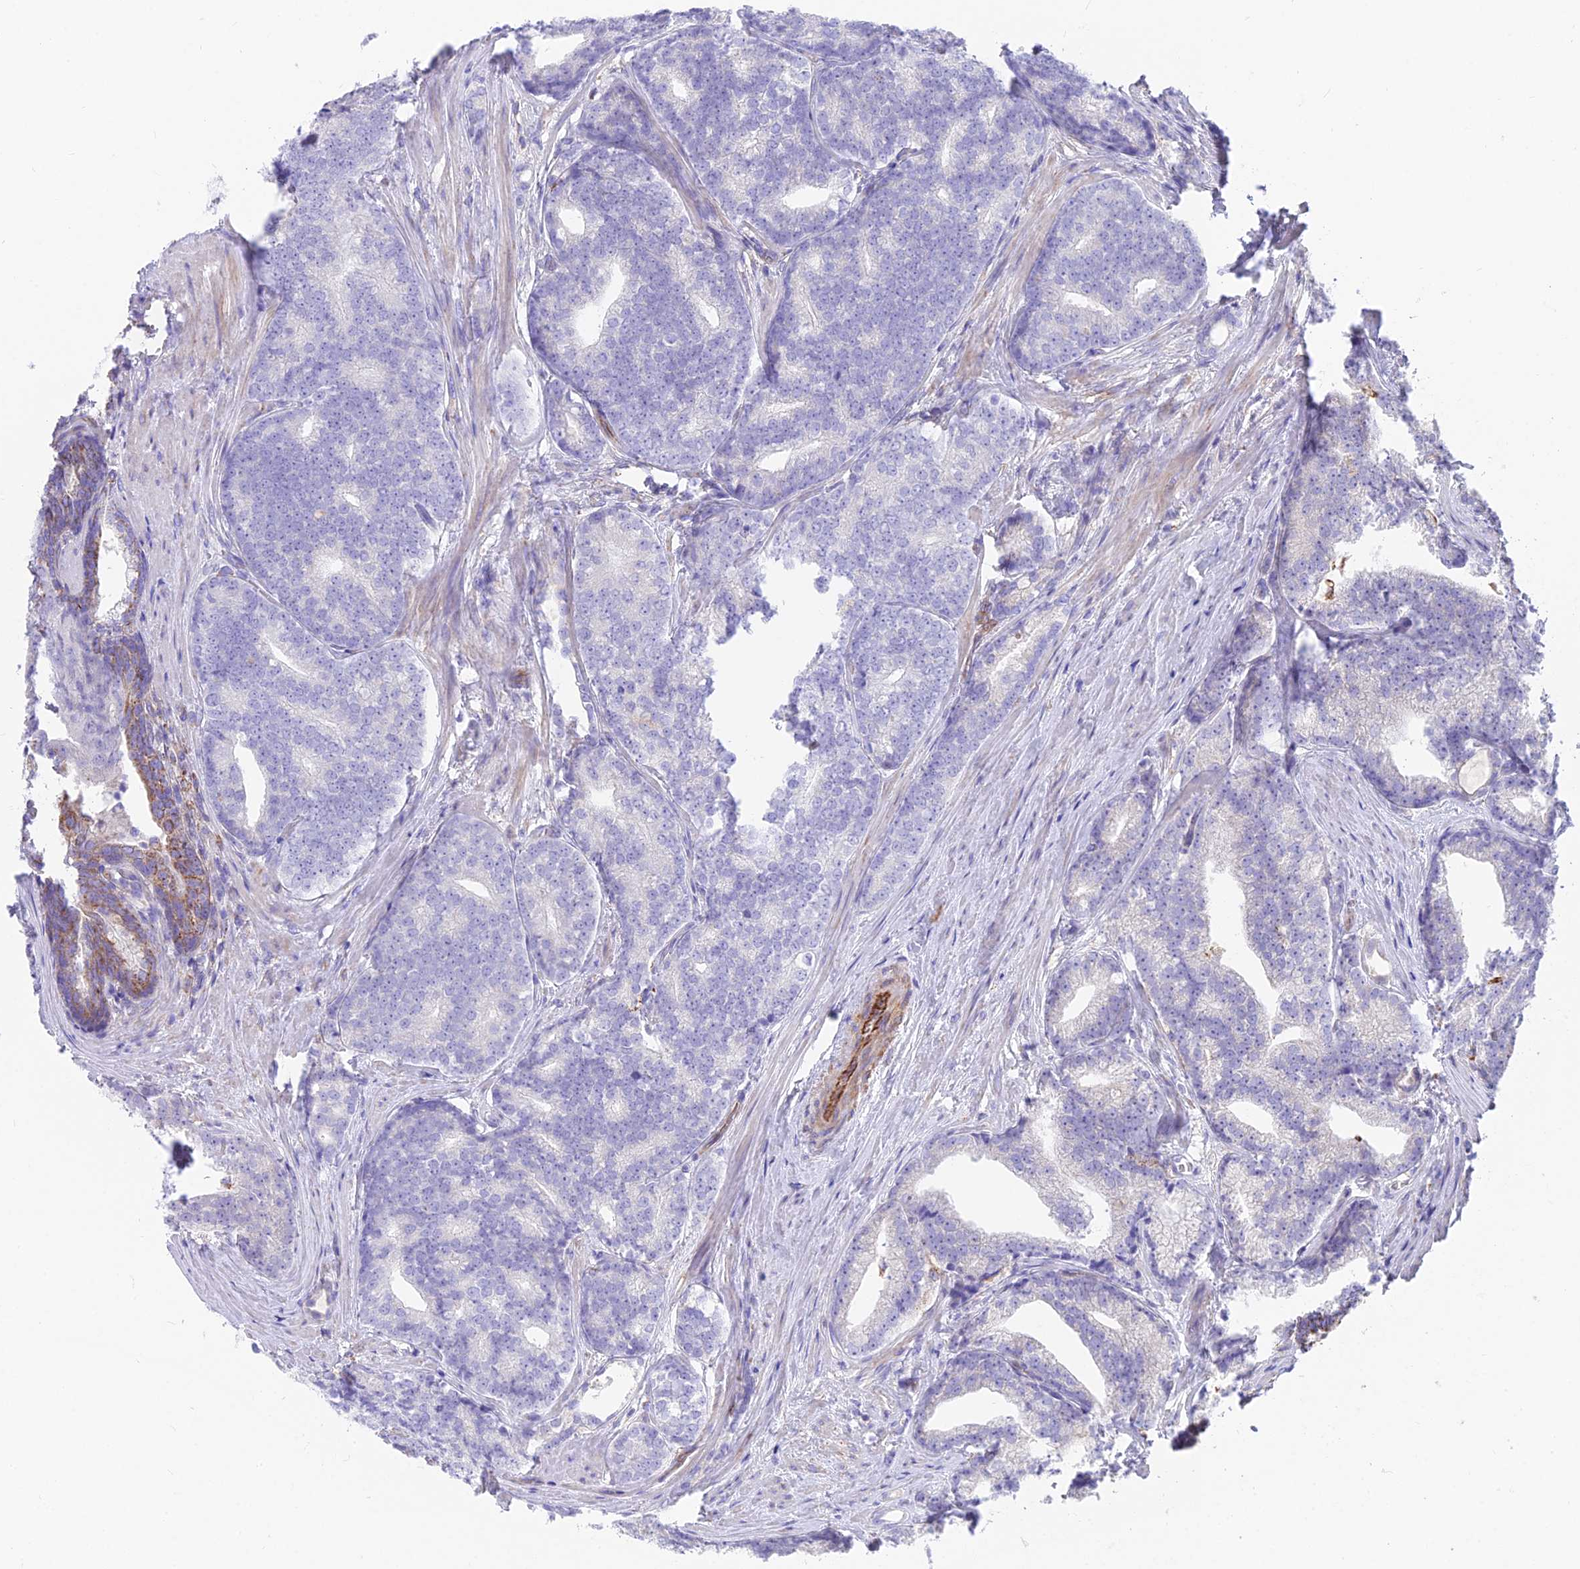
{"staining": {"intensity": "negative", "quantity": "none", "location": "none"}, "tissue": "prostate cancer", "cell_type": "Tumor cells", "image_type": "cancer", "snomed": [{"axis": "morphology", "description": "Adenocarcinoma, Low grade"}, {"axis": "topography", "description": "Prostate"}], "caption": "The photomicrograph reveals no staining of tumor cells in low-grade adenocarcinoma (prostate). Nuclei are stained in blue.", "gene": "TIGD6", "patient": {"sex": "male", "age": 71}}